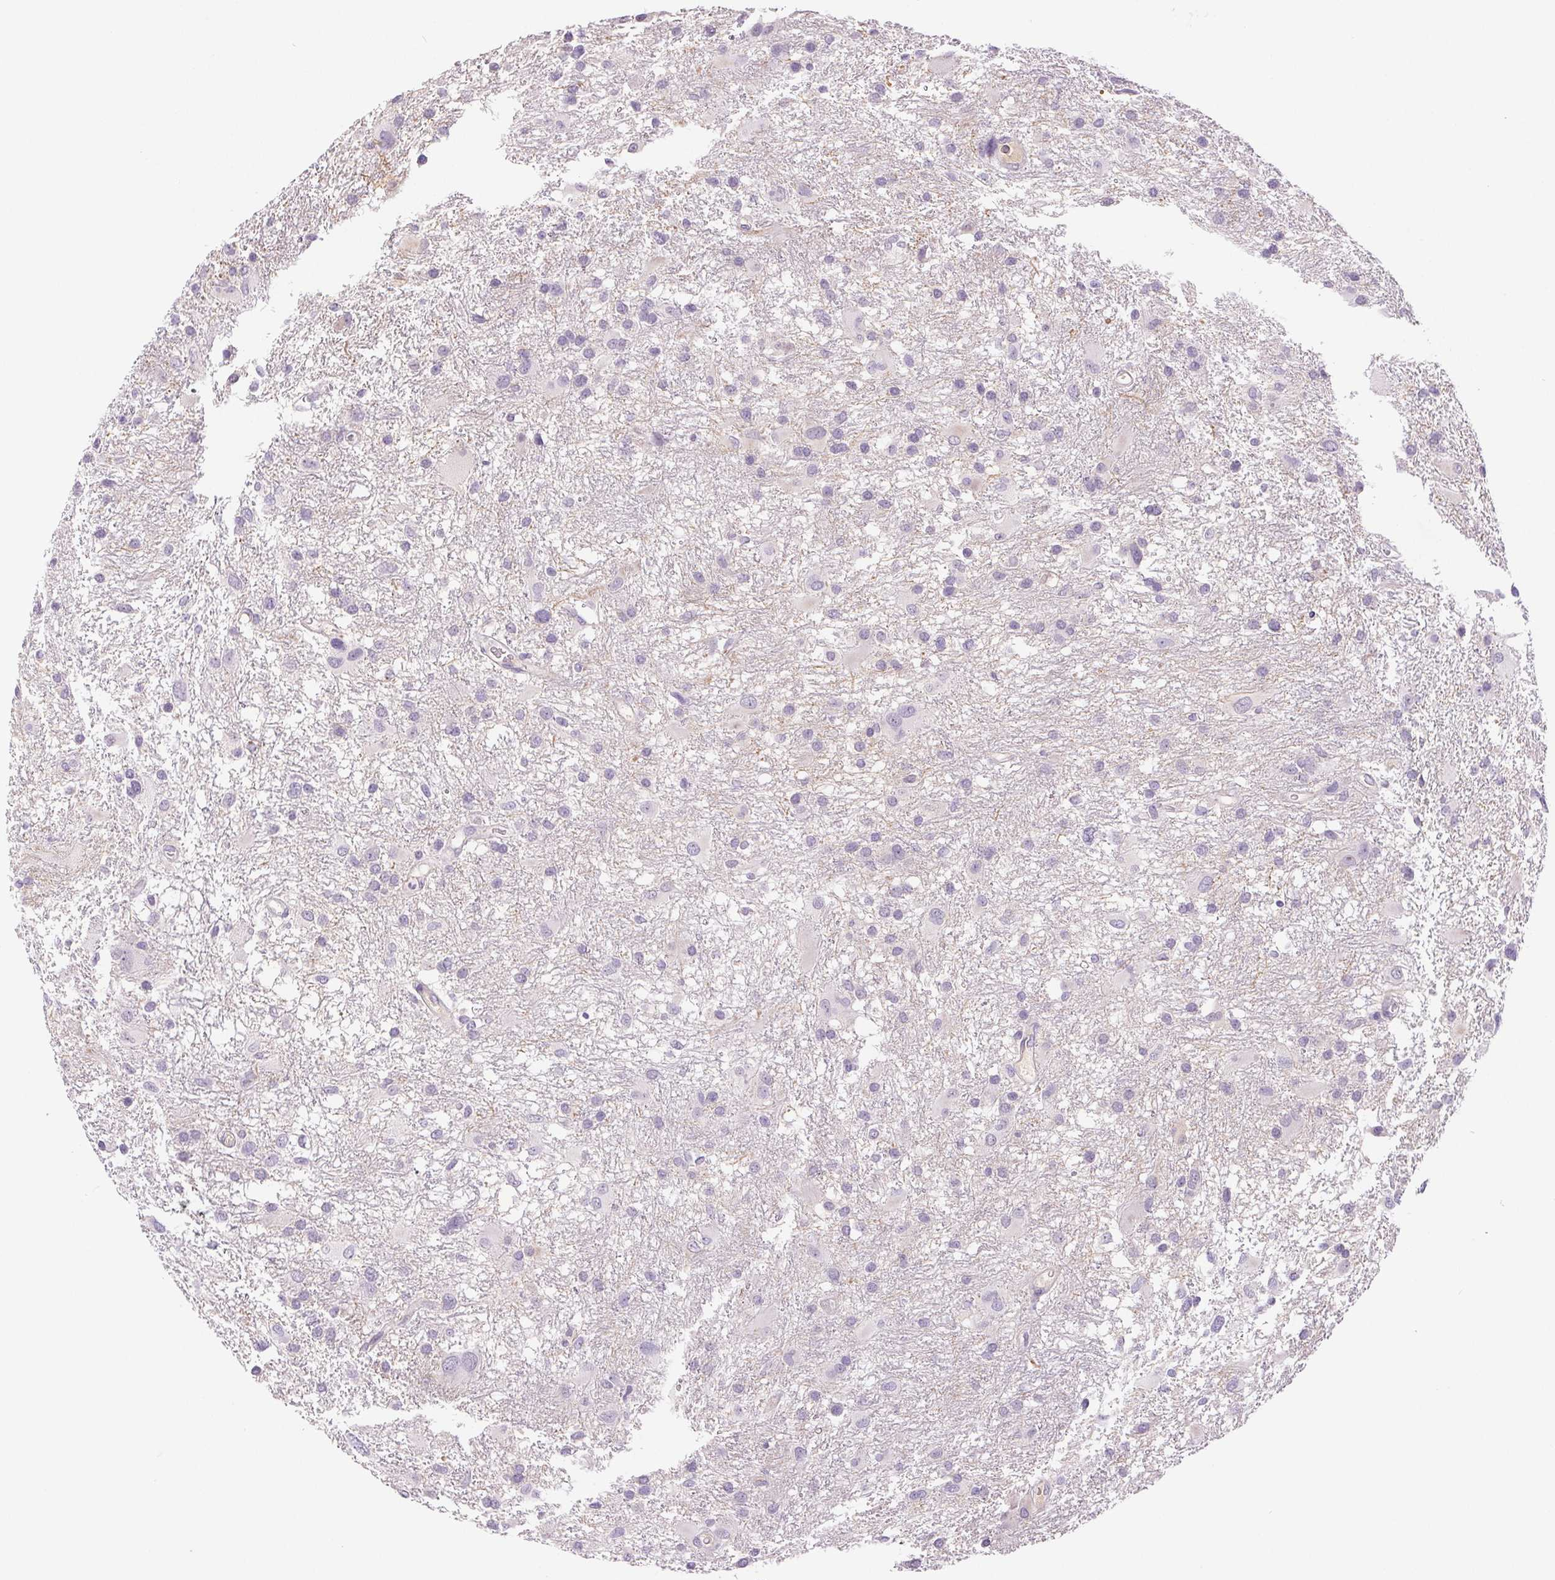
{"staining": {"intensity": "negative", "quantity": "none", "location": "none"}, "tissue": "glioma", "cell_type": "Tumor cells", "image_type": "cancer", "snomed": [{"axis": "morphology", "description": "Glioma, malignant, High grade"}, {"axis": "topography", "description": "Brain"}], "caption": "Immunohistochemistry image of neoplastic tissue: human malignant high-grade glioma stained with DAB (3,3'-diaminobenzidine) displays no significant protein positivity in tumor cells.", "gene": "IFIT1B", "patient": {"sex": "male", "age": 53}}